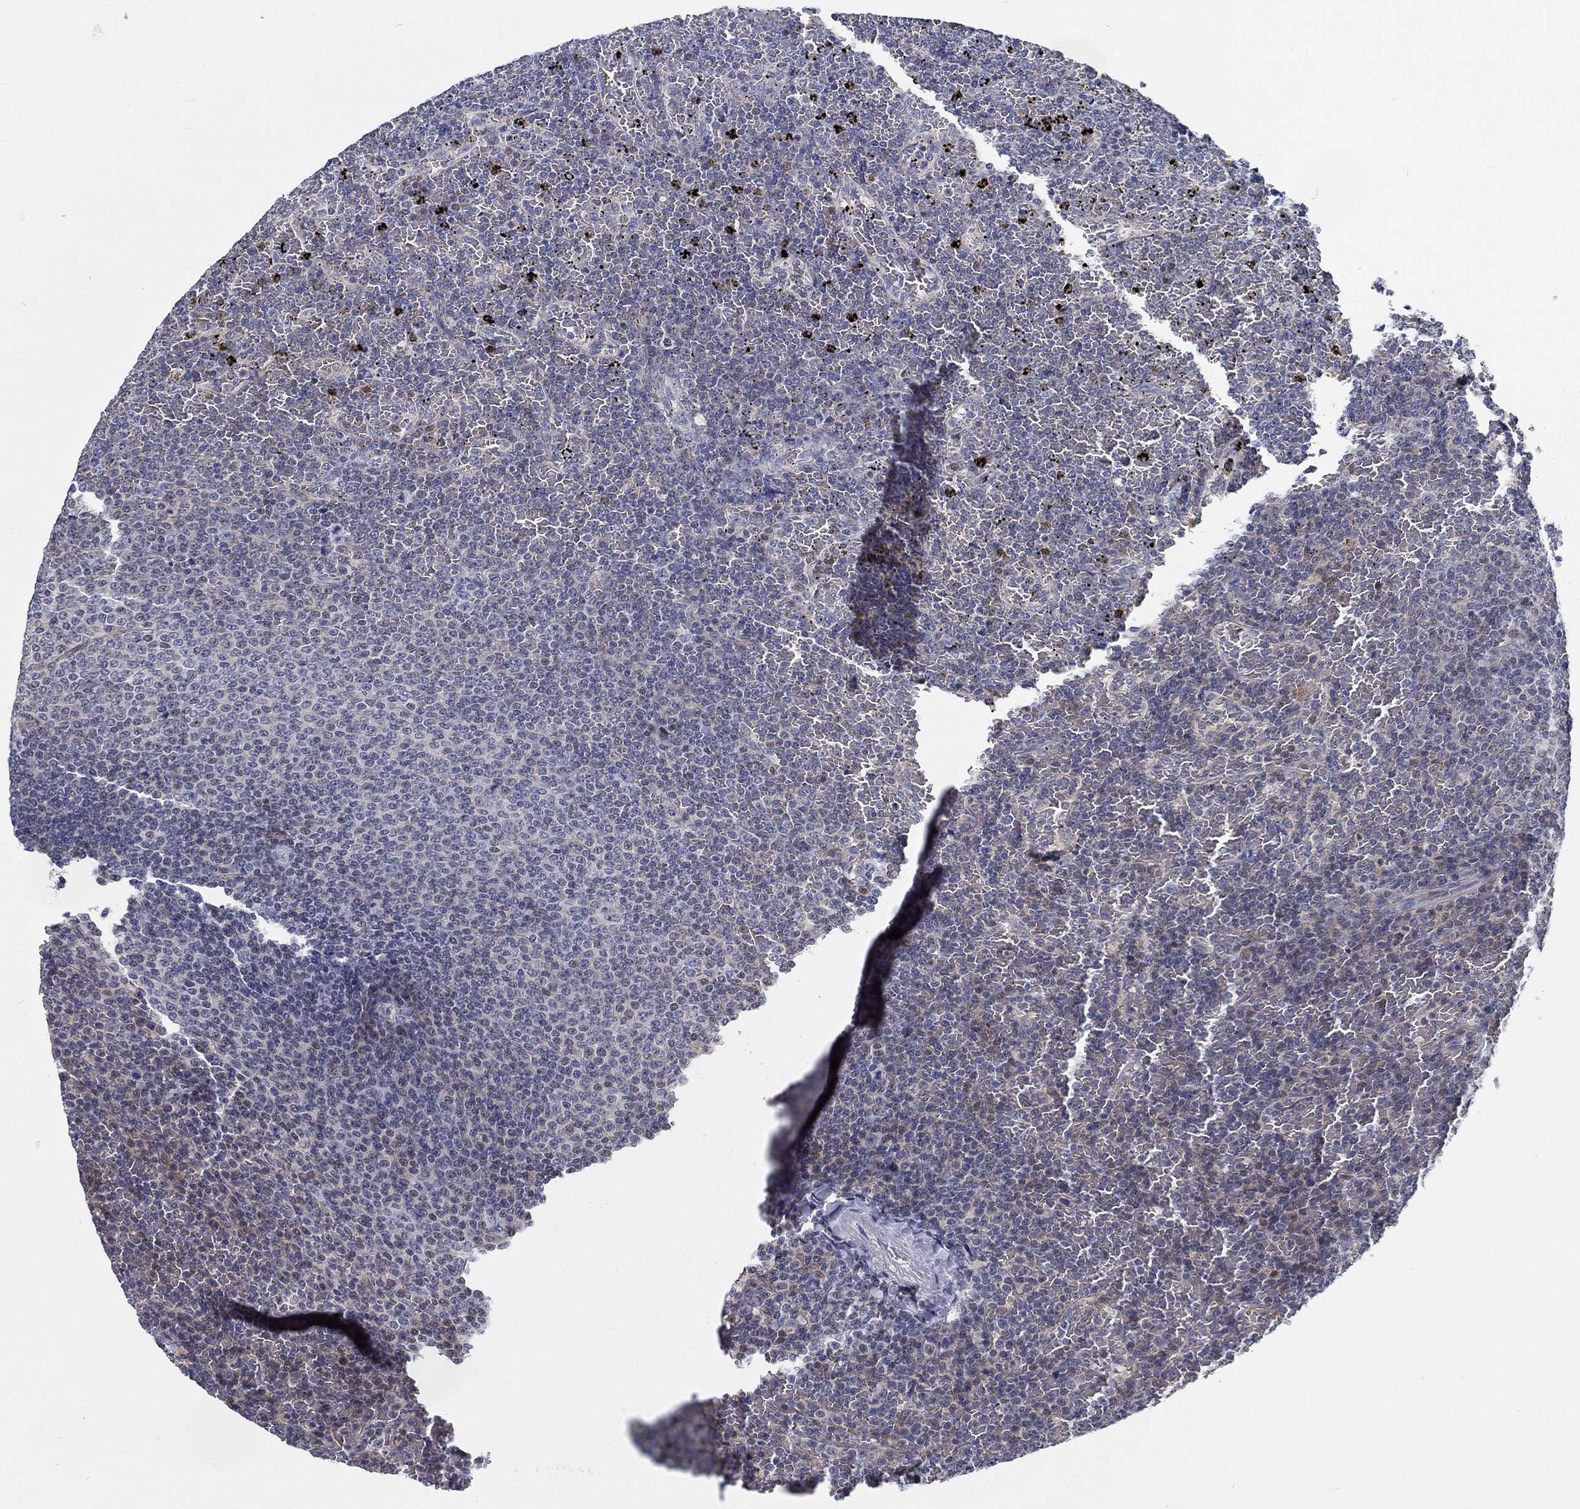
{"staining": {"intensity": "negative", "quantity": "none", "location": "none"}, "tissue": "lymphoma", "cell_type": "Tumor cells", "image_type": "cancer", "snomed": [{"axis": "morphology", "description": "Malignant lymphoma, non-Hodgkin's type, Low grade"}, {"axis": "topography", "description": "Spleen"}], "caption": "This is an IHC photomicrograph of lymphoma. There is no staining in tumor cells.", "gene": "MYBPC1", "patient": {"sex": "female", "age": 77}}